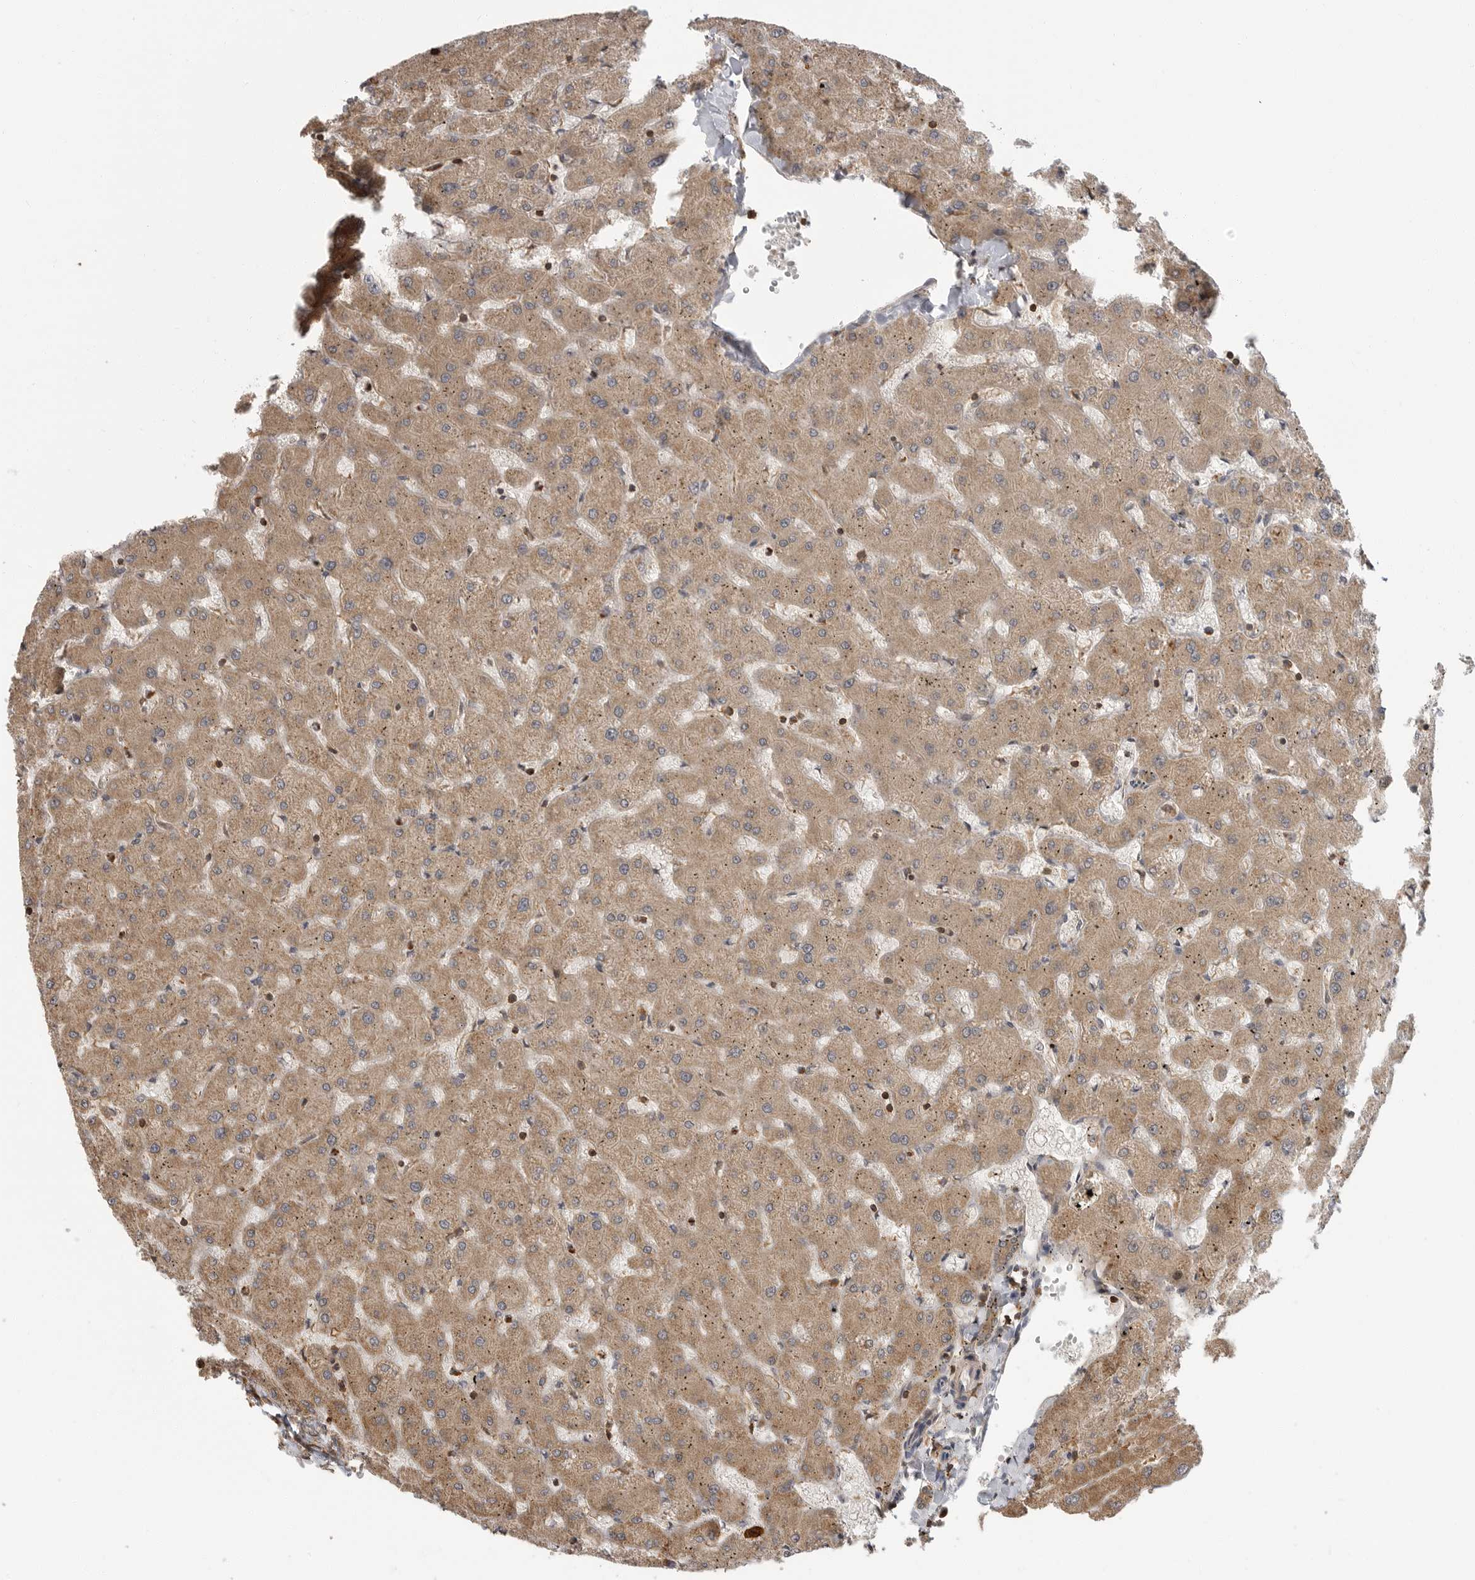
{"staining": {"intensity": "moderate", "quantity": "25%-75%", "location": "cytoplasmic/membranous"}, "tissue": "liver", "cell_type": "Cholangiocytes", "image_type": "normal", "snomed": [{"axis": "morphology", "description": "Normal tissue, NOS"}, {"axis": "topography", "description": "Liver"}], "caption": "High-magnification brightfield microscopy of normal liver stained with DAB (3,3'-diaminobenzidine) (brown) and counterstained with hematoxylin (blue). cholangiocytes exhibit moderate cytoplasmic/membranous staining is appreciated in approximately25%-75% of cells. The staining is performed using DAB brown chromogen to label protein expression. The nuclei are counter-stained blue using hematoxylin.", "gene": "ERN1", "patient": {"sex": "female", "age": 63}}